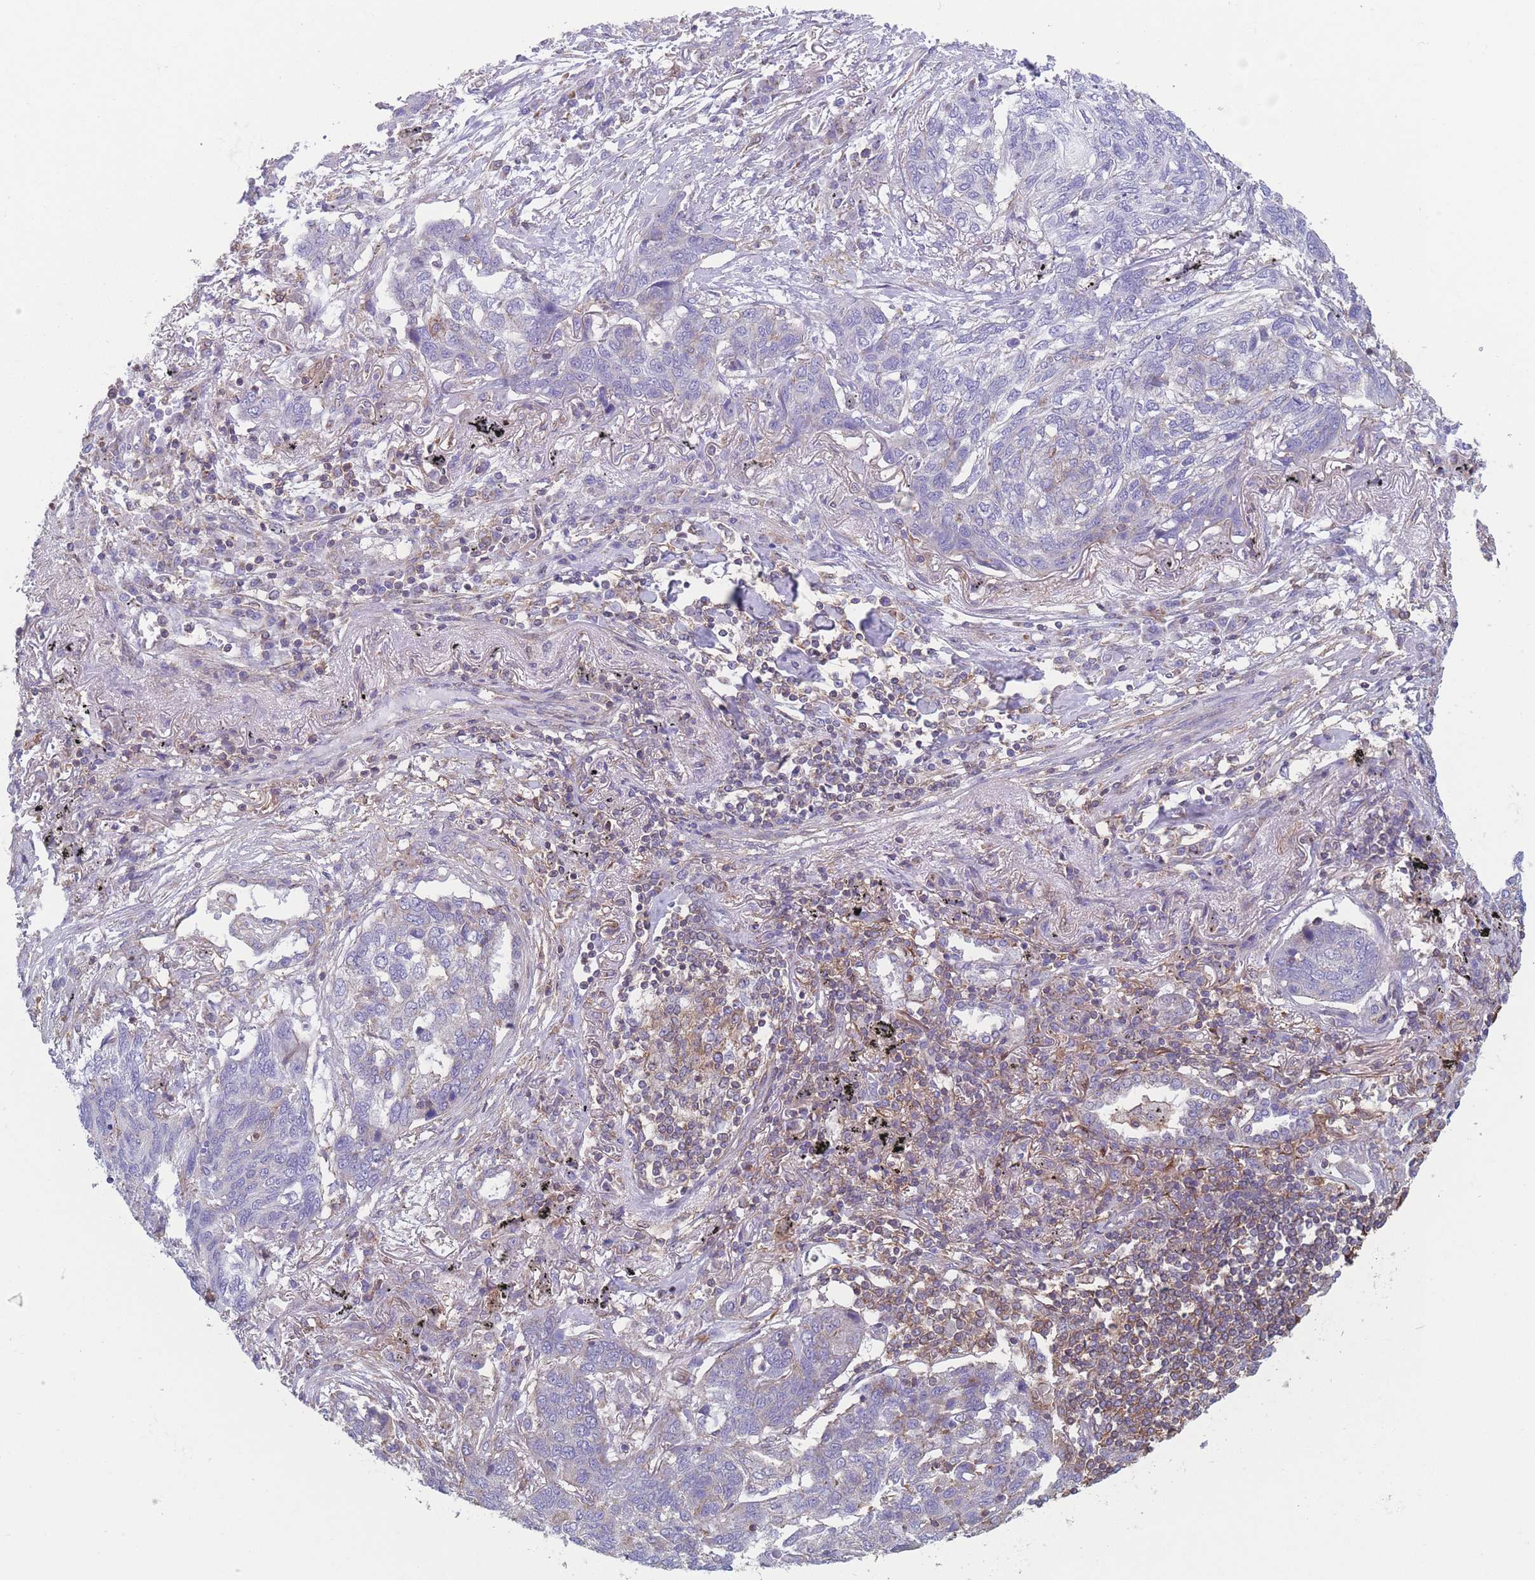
{"staining": {"intensity": "negative", "quantity": "none", "location": "none"}, "tissue": "lung cancer", "cell_type": "Tumor cells", "image_type": "cancer", "snomed": [{"axis": "morphology", "description": "Squamous cell carcinoma, NOS"}, {"axis": "topography", "description": "Lung"}], "caption": "An immunohistochemistry (IHC) histopathology image of lung cancer (squamous cell carcinoma) is shown. There is no staining in tumor cells of lung cancer (squamous cell carcinoma).", "gene": "ADH1A", "patient": {"sex": "female", "age": 63}}